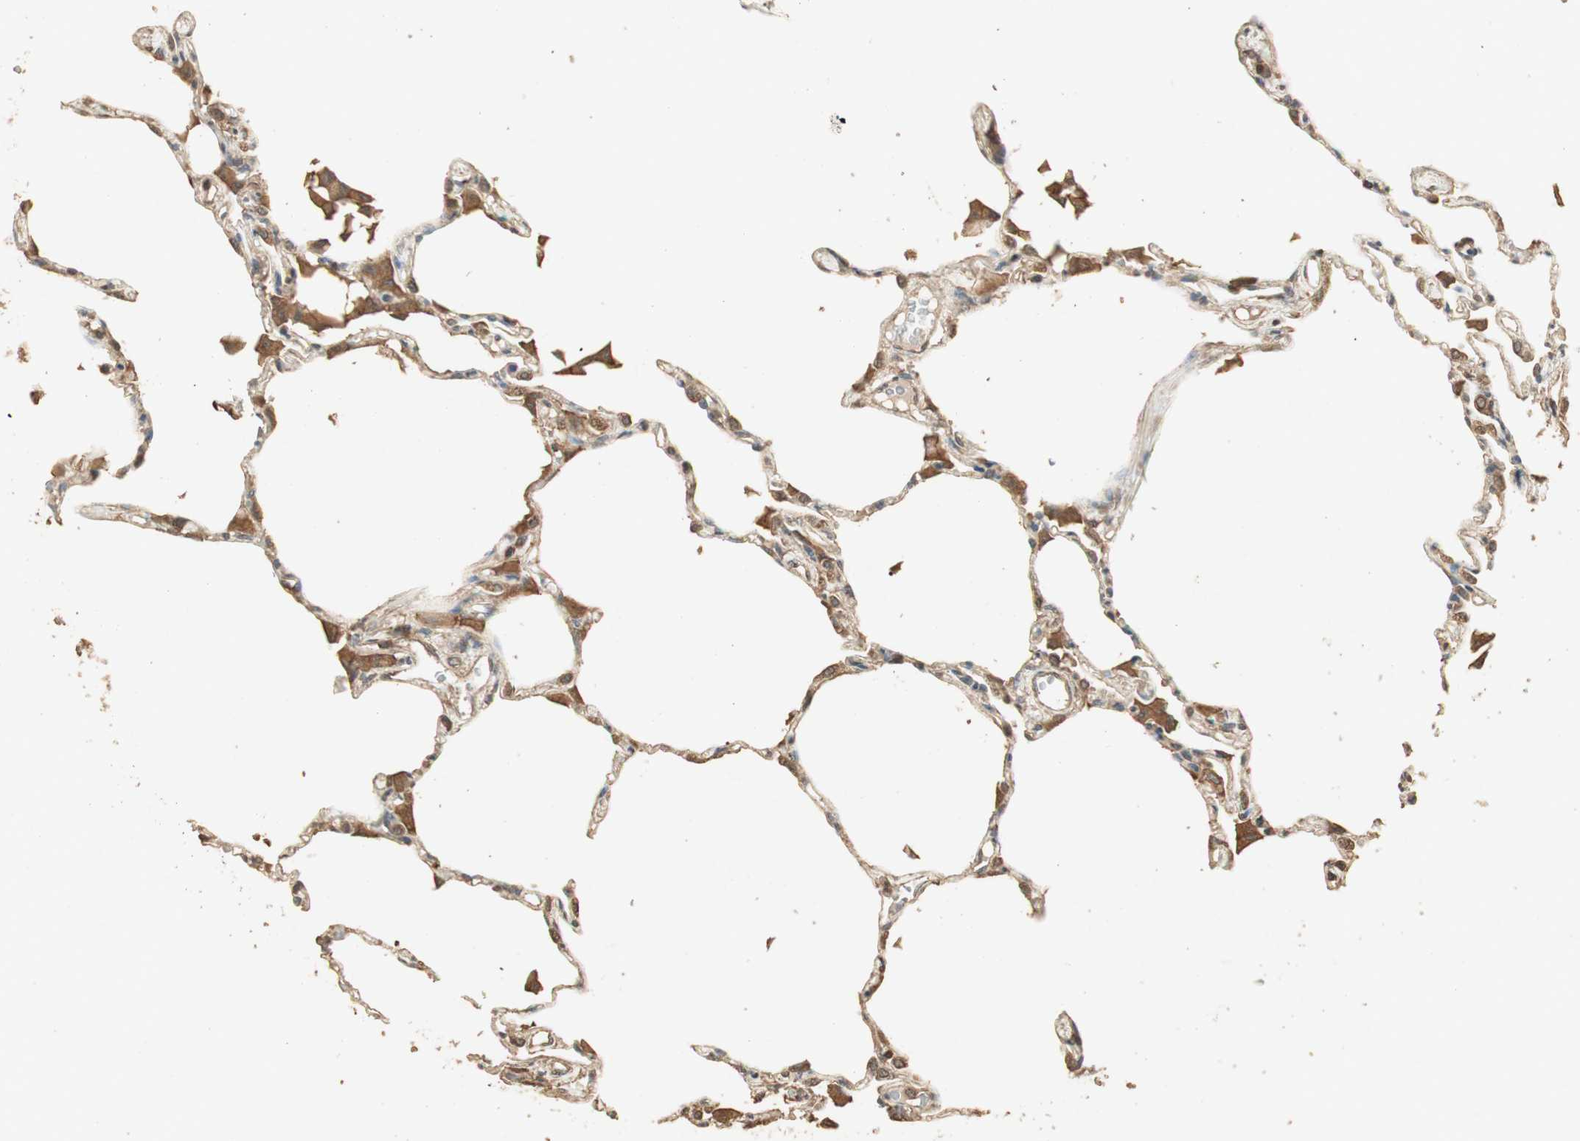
{"staining": {"intensity": "weak", "quantity": "25%-75%", "location": "cytoplasmic/membranous"}, "tissue": "lung", "cell_type": "Alveolar cells", "image_type": "normal", "snomed": [{"axis": "morphology", "description": "Normal tissue, NOS"}, {"axis": "topography", "description": "Lung"}], "caption": "This micrograph displays immunohistochemistry (IHC) staining of unremarkable lung, with low weak cytoplasmic/membranous expression in approximately 25%-75% of alveolar cells.", "gene": "USP2", "patient": {"sex": "female", "age": 49}}